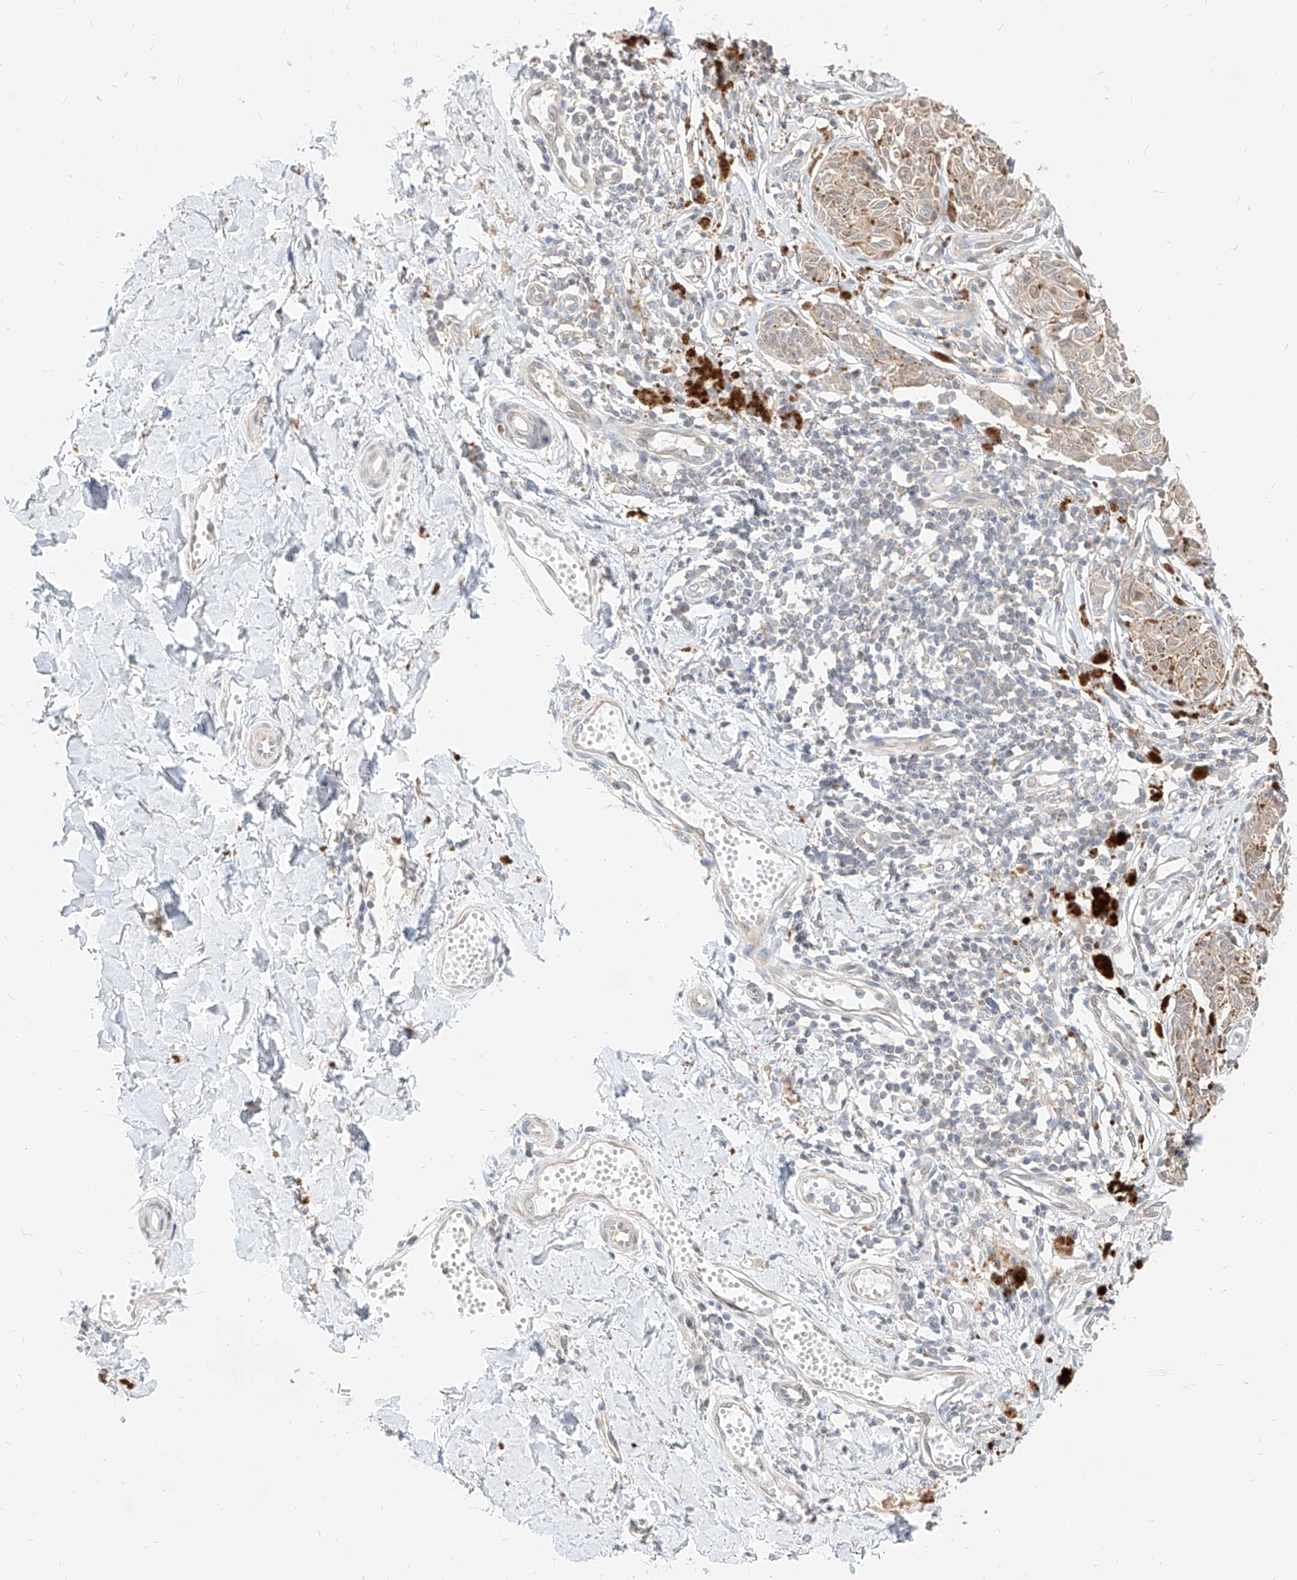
{"staining": {"intensity": "weak", "quantity": ">75%", "location": "cytoplasmic/membranous"}, "tissue": "melanoma", "cell_type": "Tumor cells", "image_type": "cancer", "snomed": [{"axis": "morphology", "description": "Malignant melanoma, NOS"}, {"axis": "topography", "description": "Skin"}], "caption": "The image reveals a brown stain indicating the presence of a protein in the cytoplasmic/membranous of tumor cells in melanoma.", "gene": "TSNAX", "patient": {"sex": "male", "age": 53}}